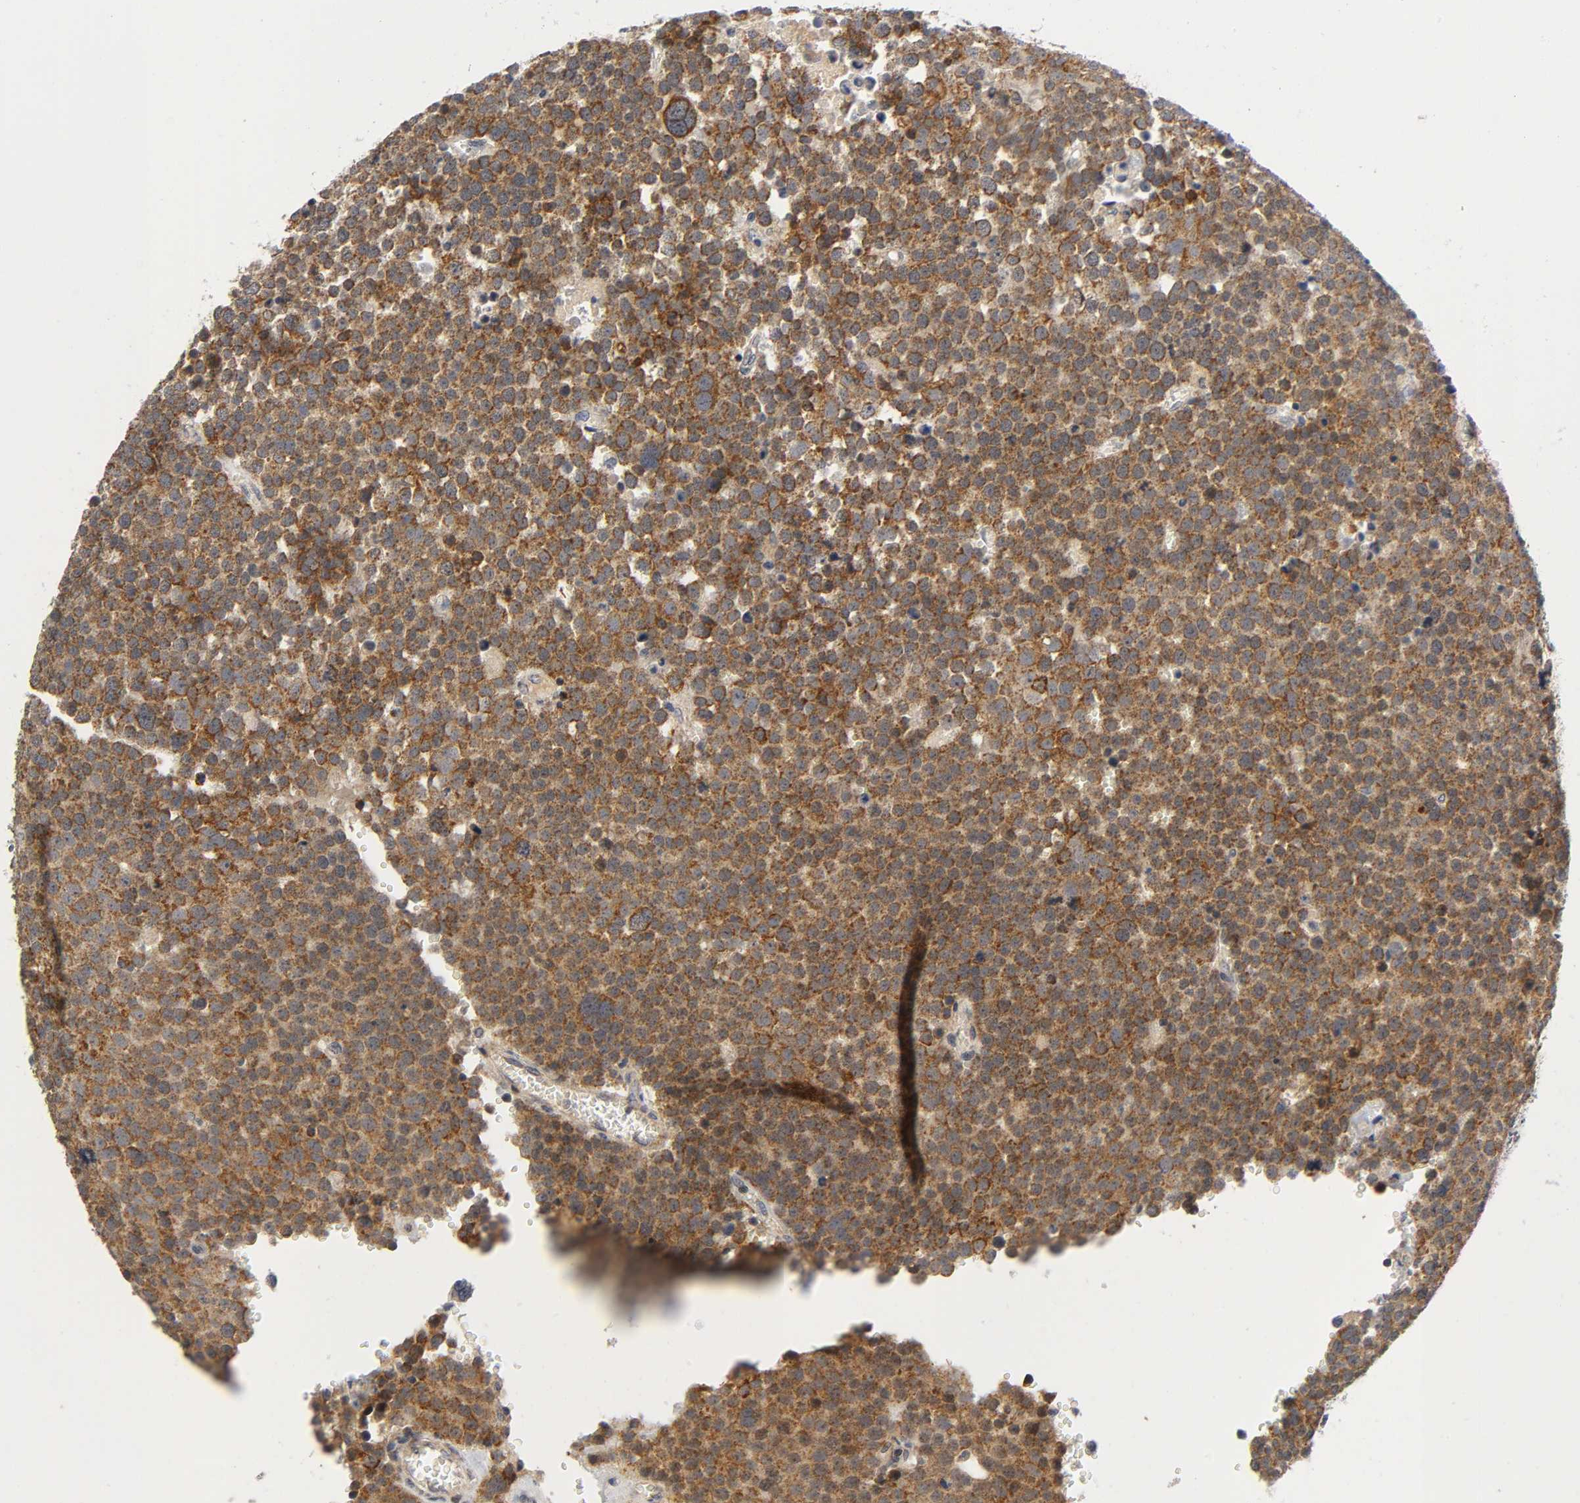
{"staining": {"intensity": "moderate", "quantity": ">75%", "location": "cytoplasmic/membranous"}, "tissue": "testis cancer", "cell_type": "Tumor cells", "image_type": "cancer", "snomed": [{"axis": "morphology", "description": "Seminoma, NOS"}, {"axis": "topography", "description": "Testis"}], "caption": "Immunohistochemical staining of testis seminoma reveals medium levels of moderate cytoplasmic/membranous protein positivity in about >75% of tumor cells.", "gene": "NRP1", "patient": {"sex": "male", "age": 71}}